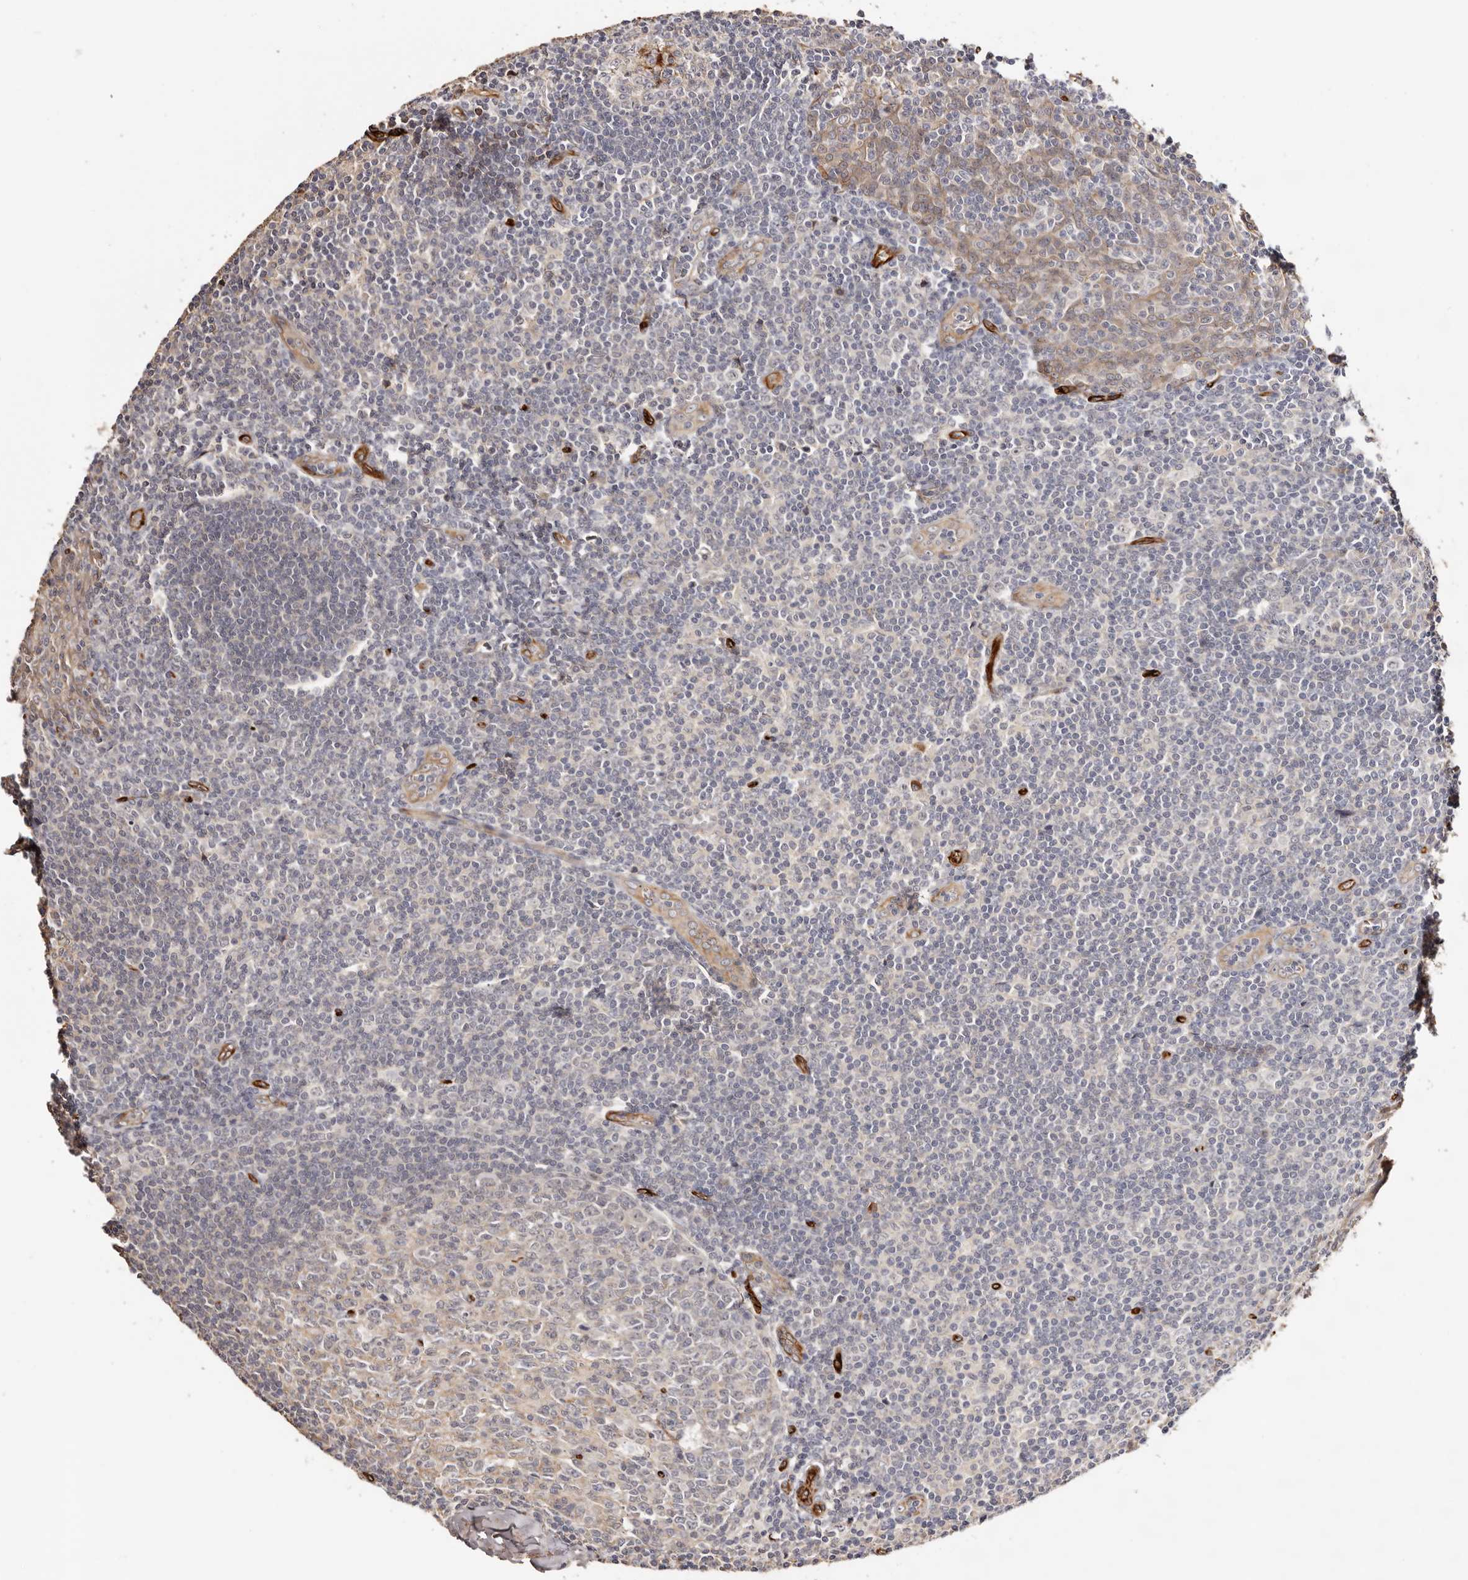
{"staining": {"intensity": "negative", "quantity": "none", "location": "none"}, "tissue": "tonsil", "cell_type": "Germinal center cells", "image_type": "normal", "snomed": [{"axis": "morphology", "description": "Normal tissue, NOS"}, {"axis": "topography", "description": "Tonsil"}], "caption": "A high-resolution photomicrograph shows IHC staining of normal tonsil, which shows no significant expression in germinal center cells.", "gene": "ZNF557", "patient": {"sex": "male", "age": 27}}